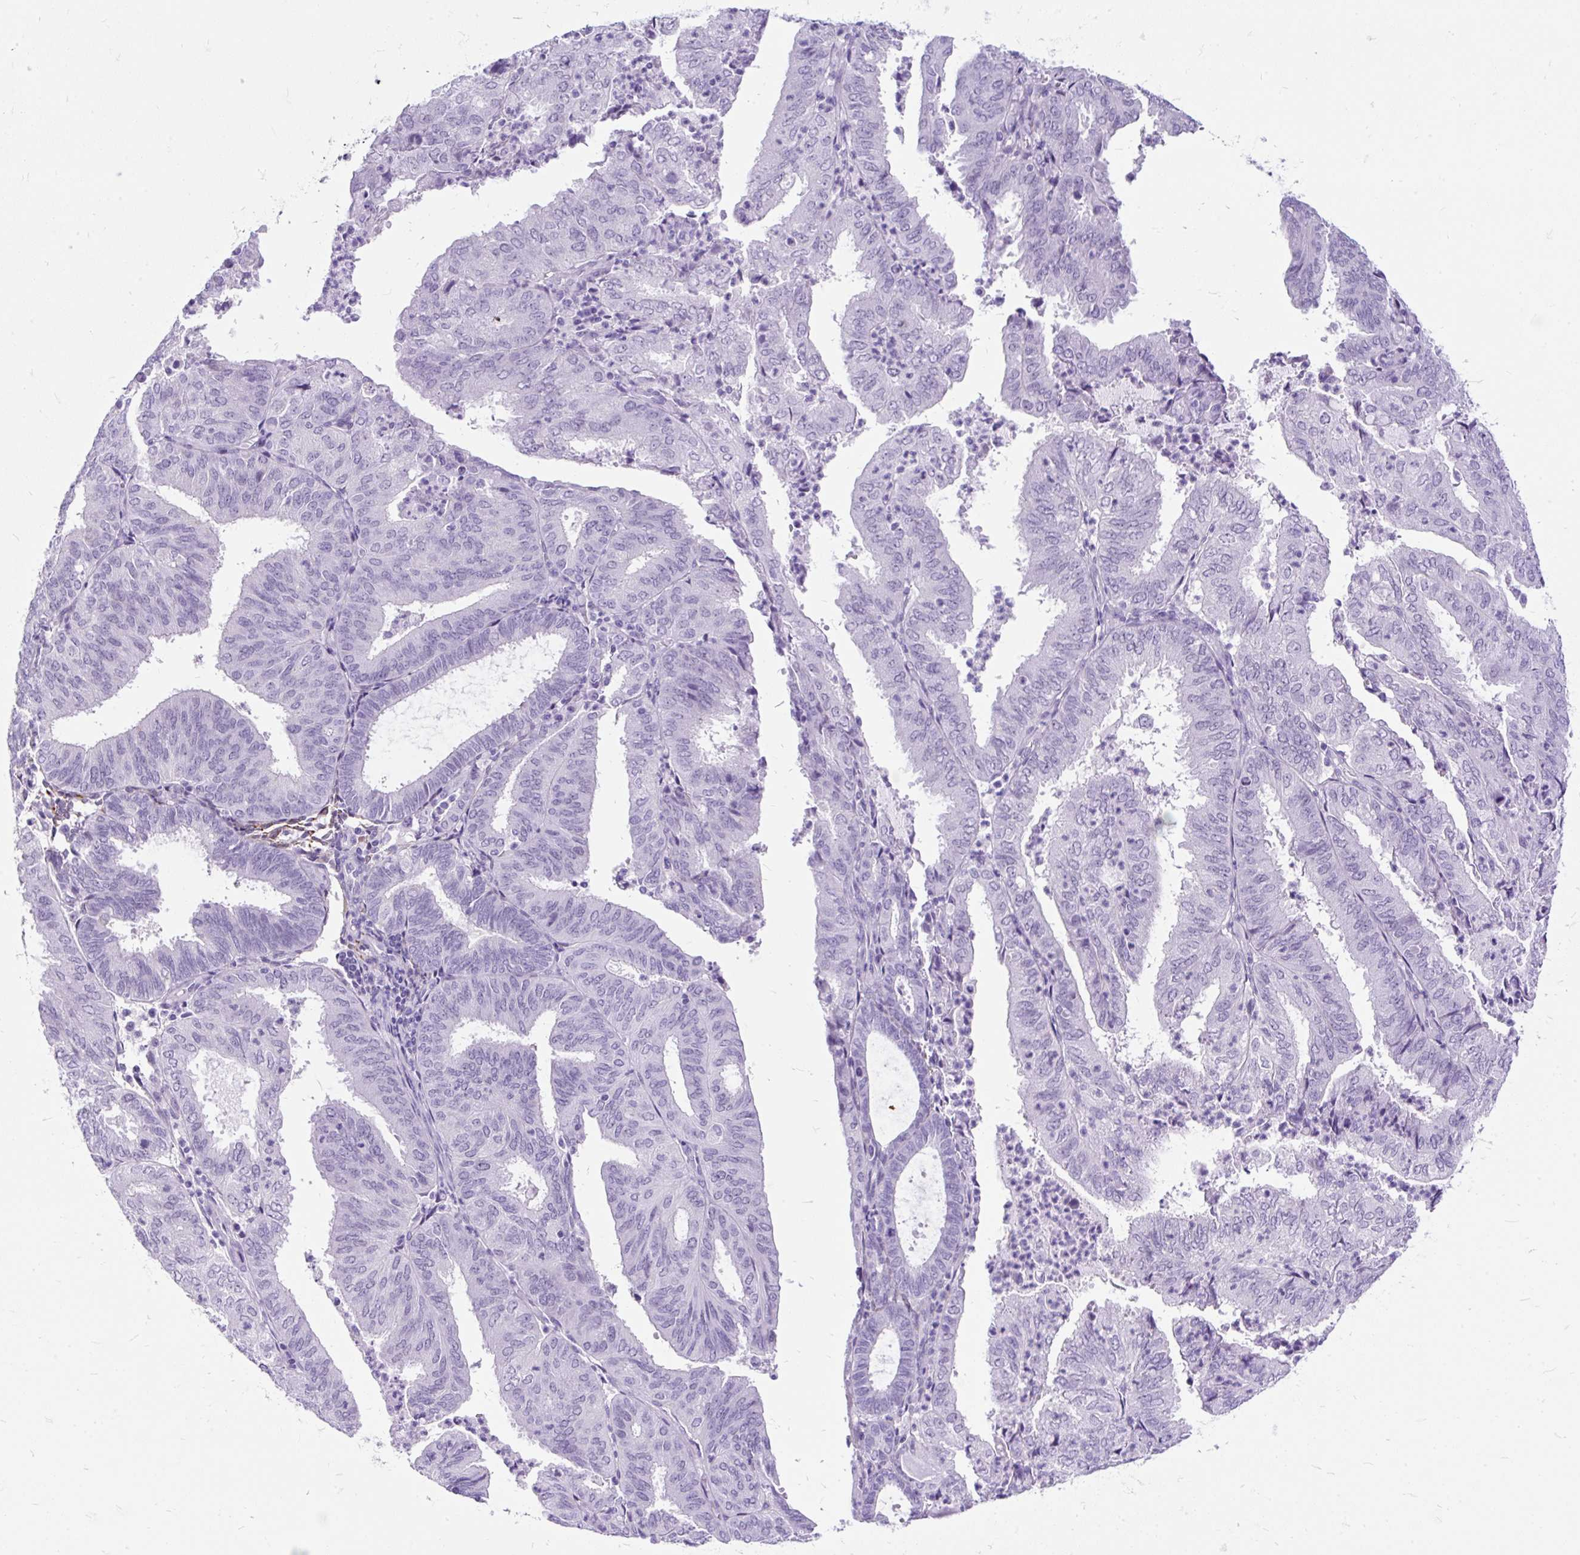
{"staining": {"intensity": "negative", "quantity": "none", "location": "none"}, "tissue": "endometrial cancer", "cell_type": "Tumor cells", "image_type": "cancer", "snomed": [{"axis": "morphology", "description": "Adenocarcinoma, NOS"}, {"axis": "topography", "description": "Uterus"}], "caption": "Tumor cells are negative for brown protein staining in adenocarcinoma (endometrial).", "gene": "SCGB1A1", "patient": {"sex": "female", "age": 60}}